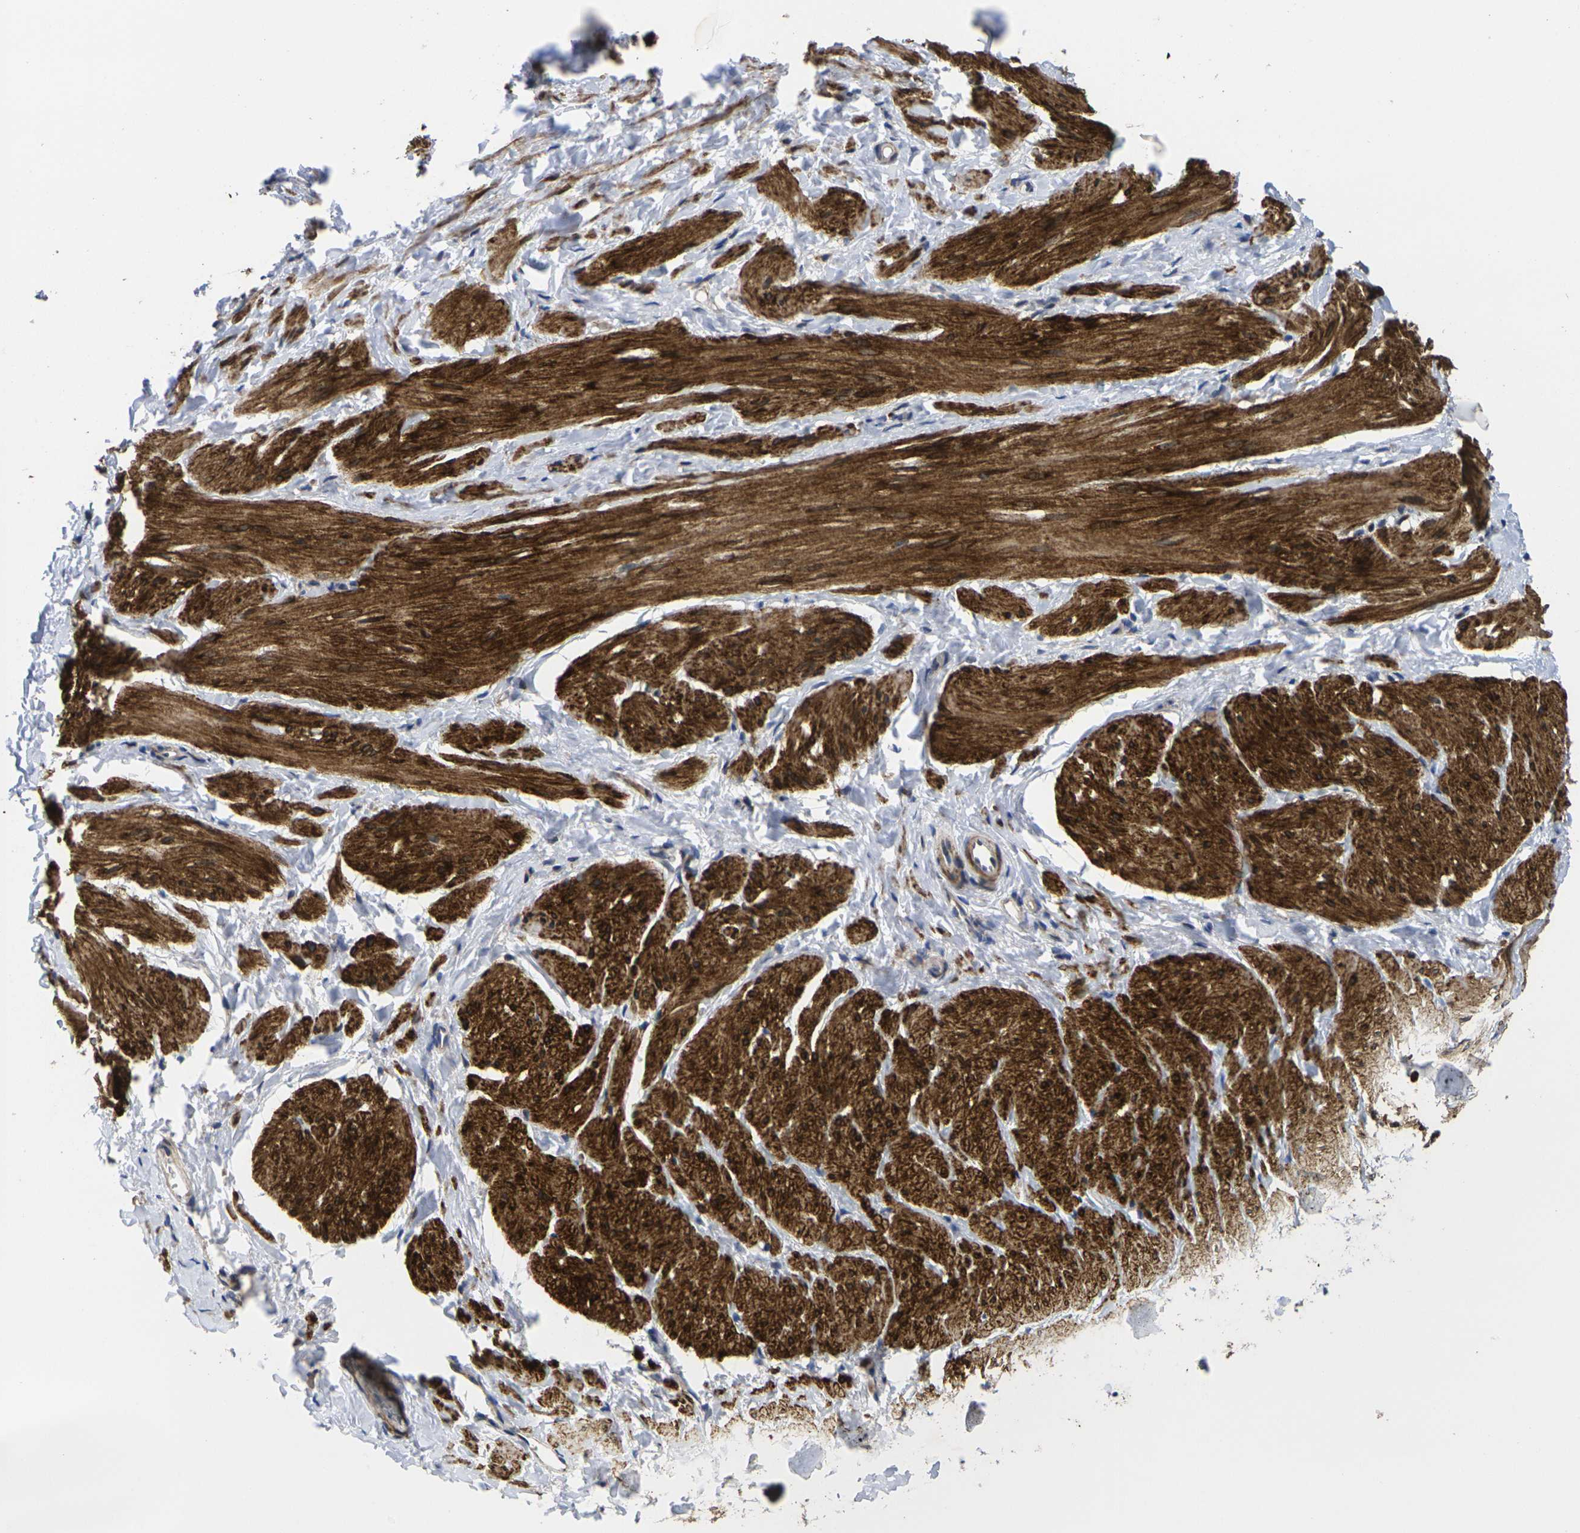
{"staining": {"intensity": "strong", "quantity": ">75%", "location": "cytoplasmic/membranous"}, "tissue": "smooth muscle", "cell_type": "Smooth muscle cells", "image_type": "normal", "snomed": [{"axis": "morphology", "description": "Normal tissue, NOS"}, {"axis": "topography", "description": "Smooth muscle"}], "caption": "The histopathology image displays immunohistochemical staining of normal smooth muscle. There is strong cytoplasmic/membranous staining is appreciated in about >75% of smooth muscle cells.", "gene": "P2RY11", "patient": {"sex": "male", "age": 16}}